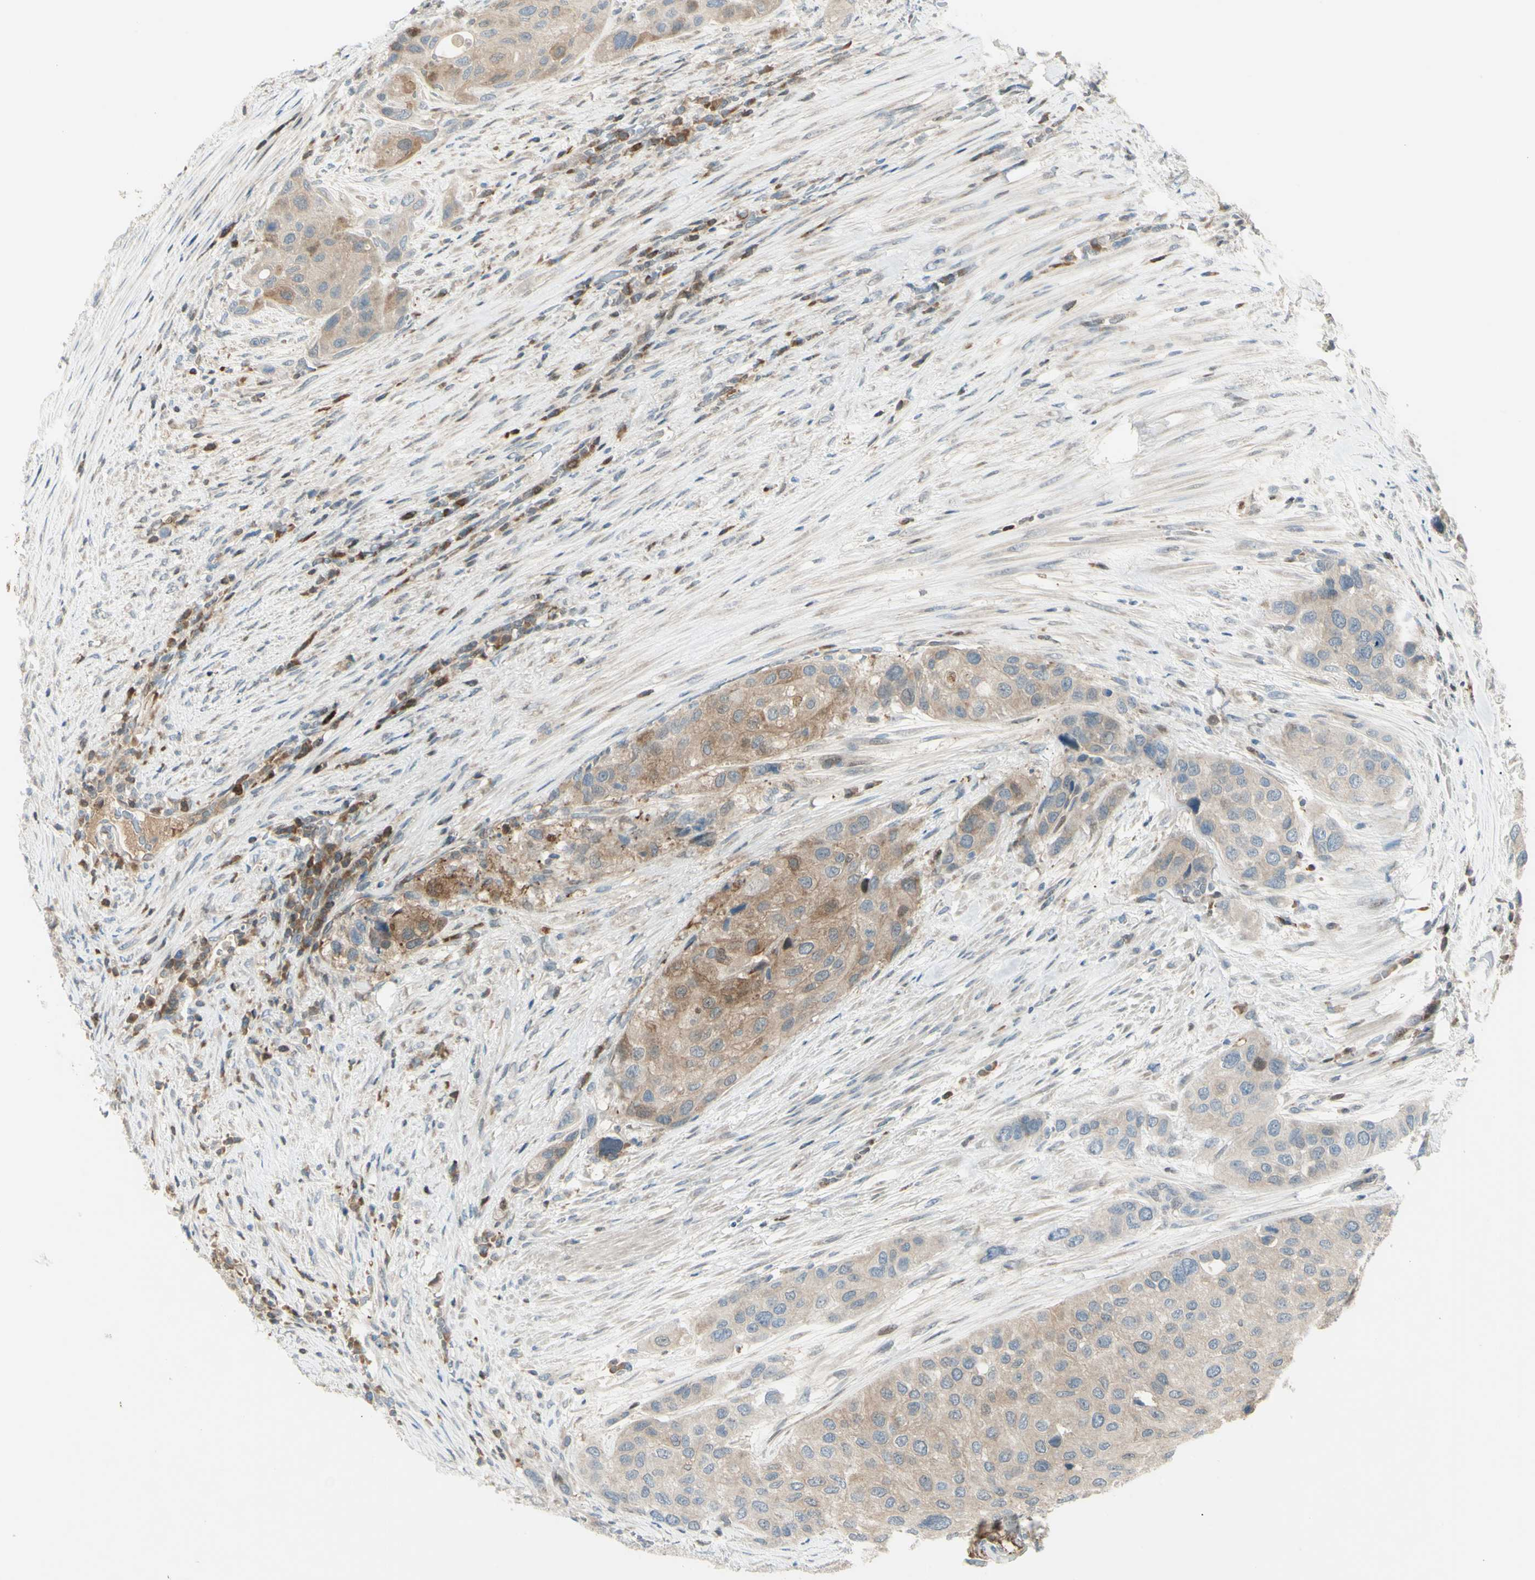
{"staining": {"intensity": "weak", "quantity": ">75%", "location": "cytoplasmic/membranous"}, "tissue": "urothelial cancer", "cell_type": "Tumor cells", "image_type": "cancer", "snomed": [{"axis": "morphology", "description": "Urothelial carcinoma, High grade"}, {"axis": "topography", "description": "Urinary bladder"}], "caption": "High-grade urothelial carcinoma stained for a protein (brown) shows weak cytoplasmic/membranous positive staining in approximately >75% of tumor cells.", "gene": "C1orf159", "patient": {"sex": "female", "age": 56}}